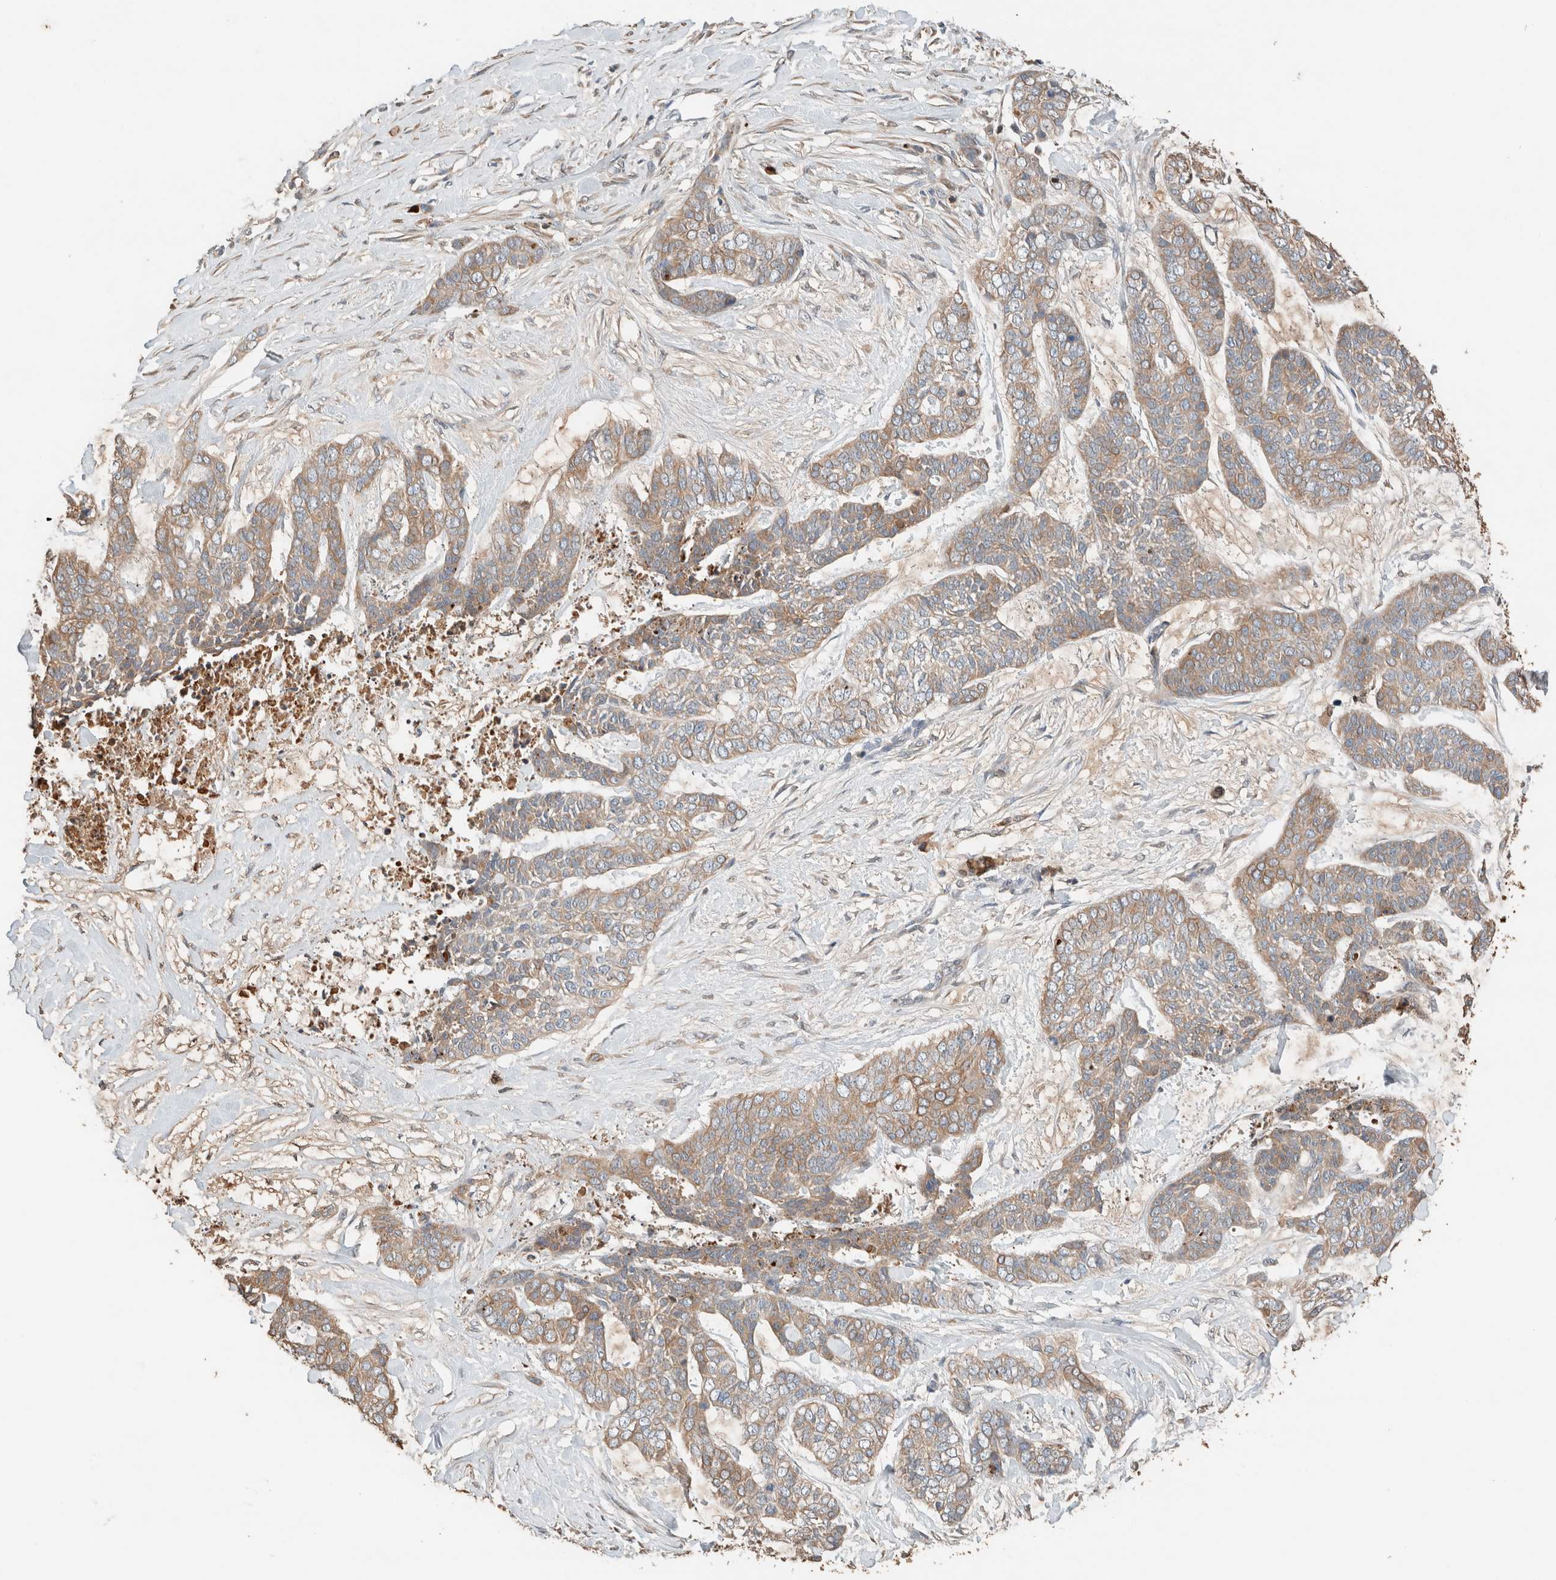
{"staining": {"intensity": "moderate", "quantity": ">75%", "location": "cytoplasmic/membranous"}, "tissue": "skin cancer", "cell_type": "Tumor cells", "image_type": "cancer", "snomed": [{"axis": "morphology", "description": "Basal cell carcinoma"}, {"axis": "topography", "description": "Skin"}], "caption": "Moderate cytoplasmic/membranous positivity is present in about >75% of tumor cells in skin cancer (basal cell carcinoma). (Brightfield microscopy of DAB IHC at high magnification).", "gene": "TUBD1", "patient": {"sex": "female", "age": 64}}